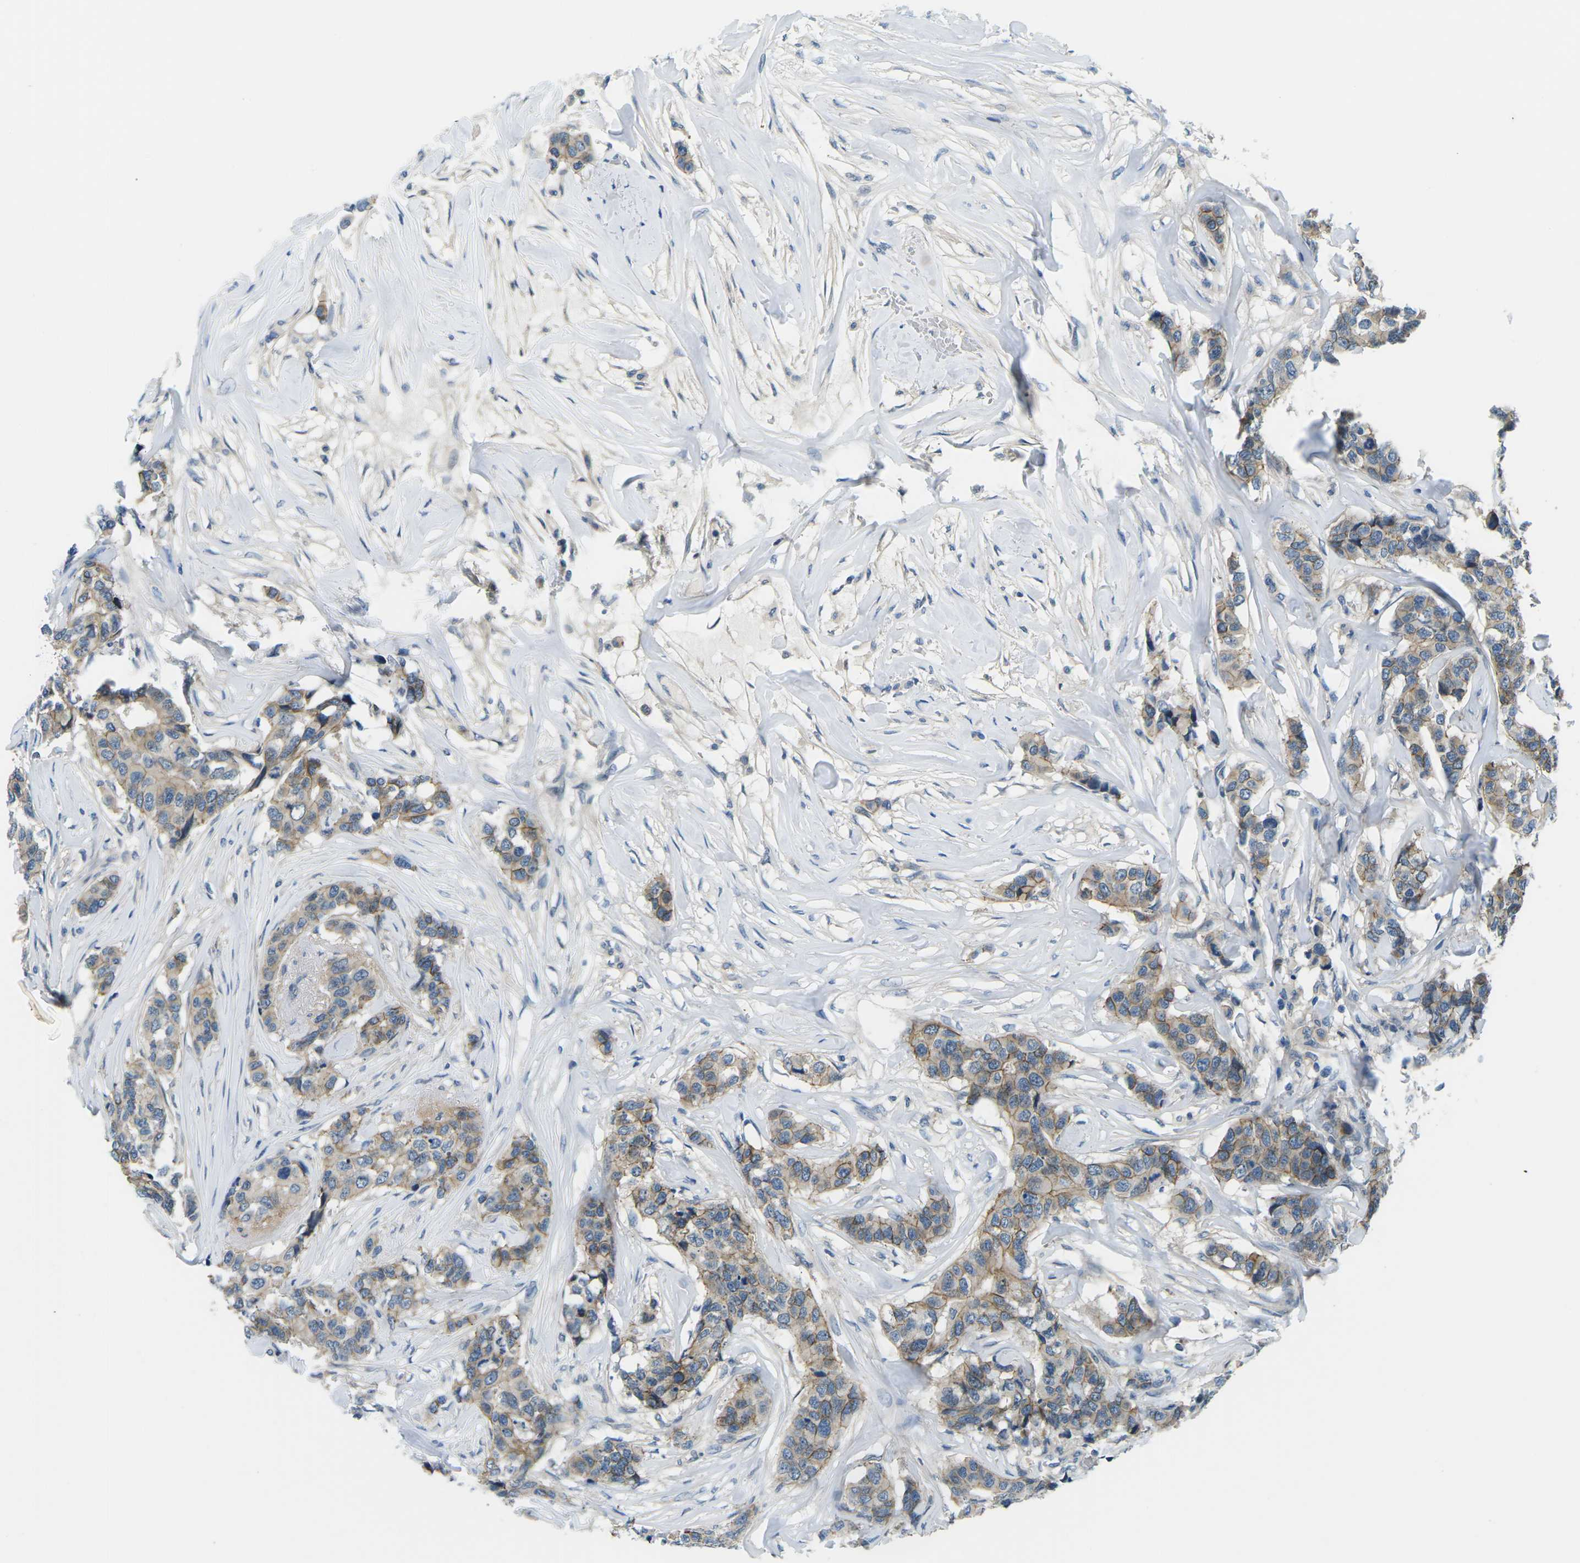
{"staining": {"intensity": "moderate", "quantity": ">75%", "location": "cytoplasmic/membranous"}, "tissue": "breast cancer", "cell_type": "Tumor cells", "image_type": "cancer", "snomed": [{"axis": "morphology", "description": "Lobular carcinoma"}, {"axis": "topography", "description": "Breast"}], "caption": "Lobular carcinoma (breast) tissue reveals moderate cytoplasmic/membranous expression in about >75% of tumor cells", "gene": "CTNND1", "patient": {"sex": "female", "age": 59}}